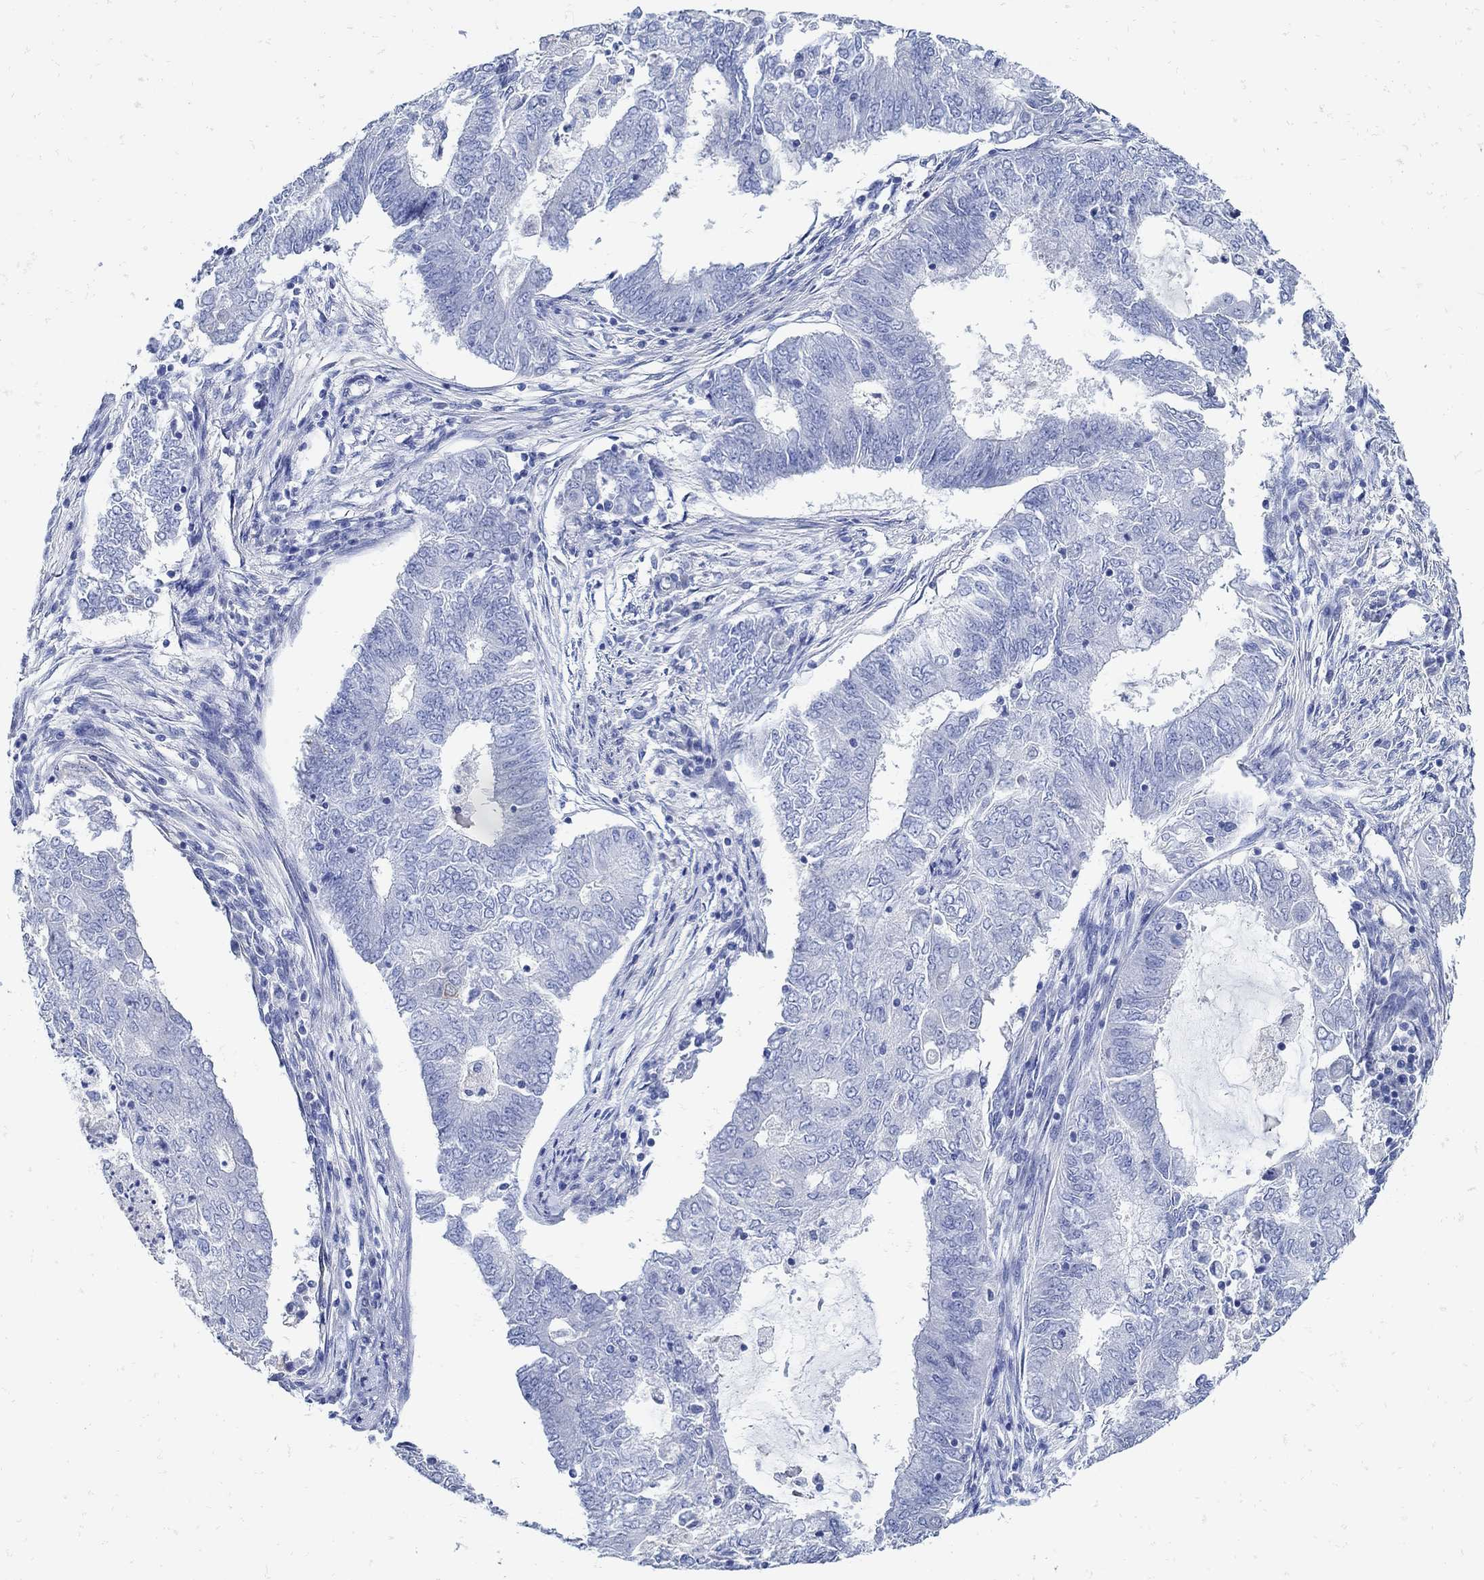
{"staining": {"intensity": "negative", "quantity": "none", "location": "none"}, "tissue": "endometrial cancer", "cell_type": "Tumor cells", "image_type": "cancer", "snomed": [{"axis": "morphology", "description": "Adenocarcinoma, NOS"}, {"axis": "topography", "description": "Endometrium"}], "caption": "Protein analysis of endometrial adenocarcinoma reveals no significant expression in tumor cells.", "gene": "NOS1", "patient": {"sex": "female", "age": 62}}